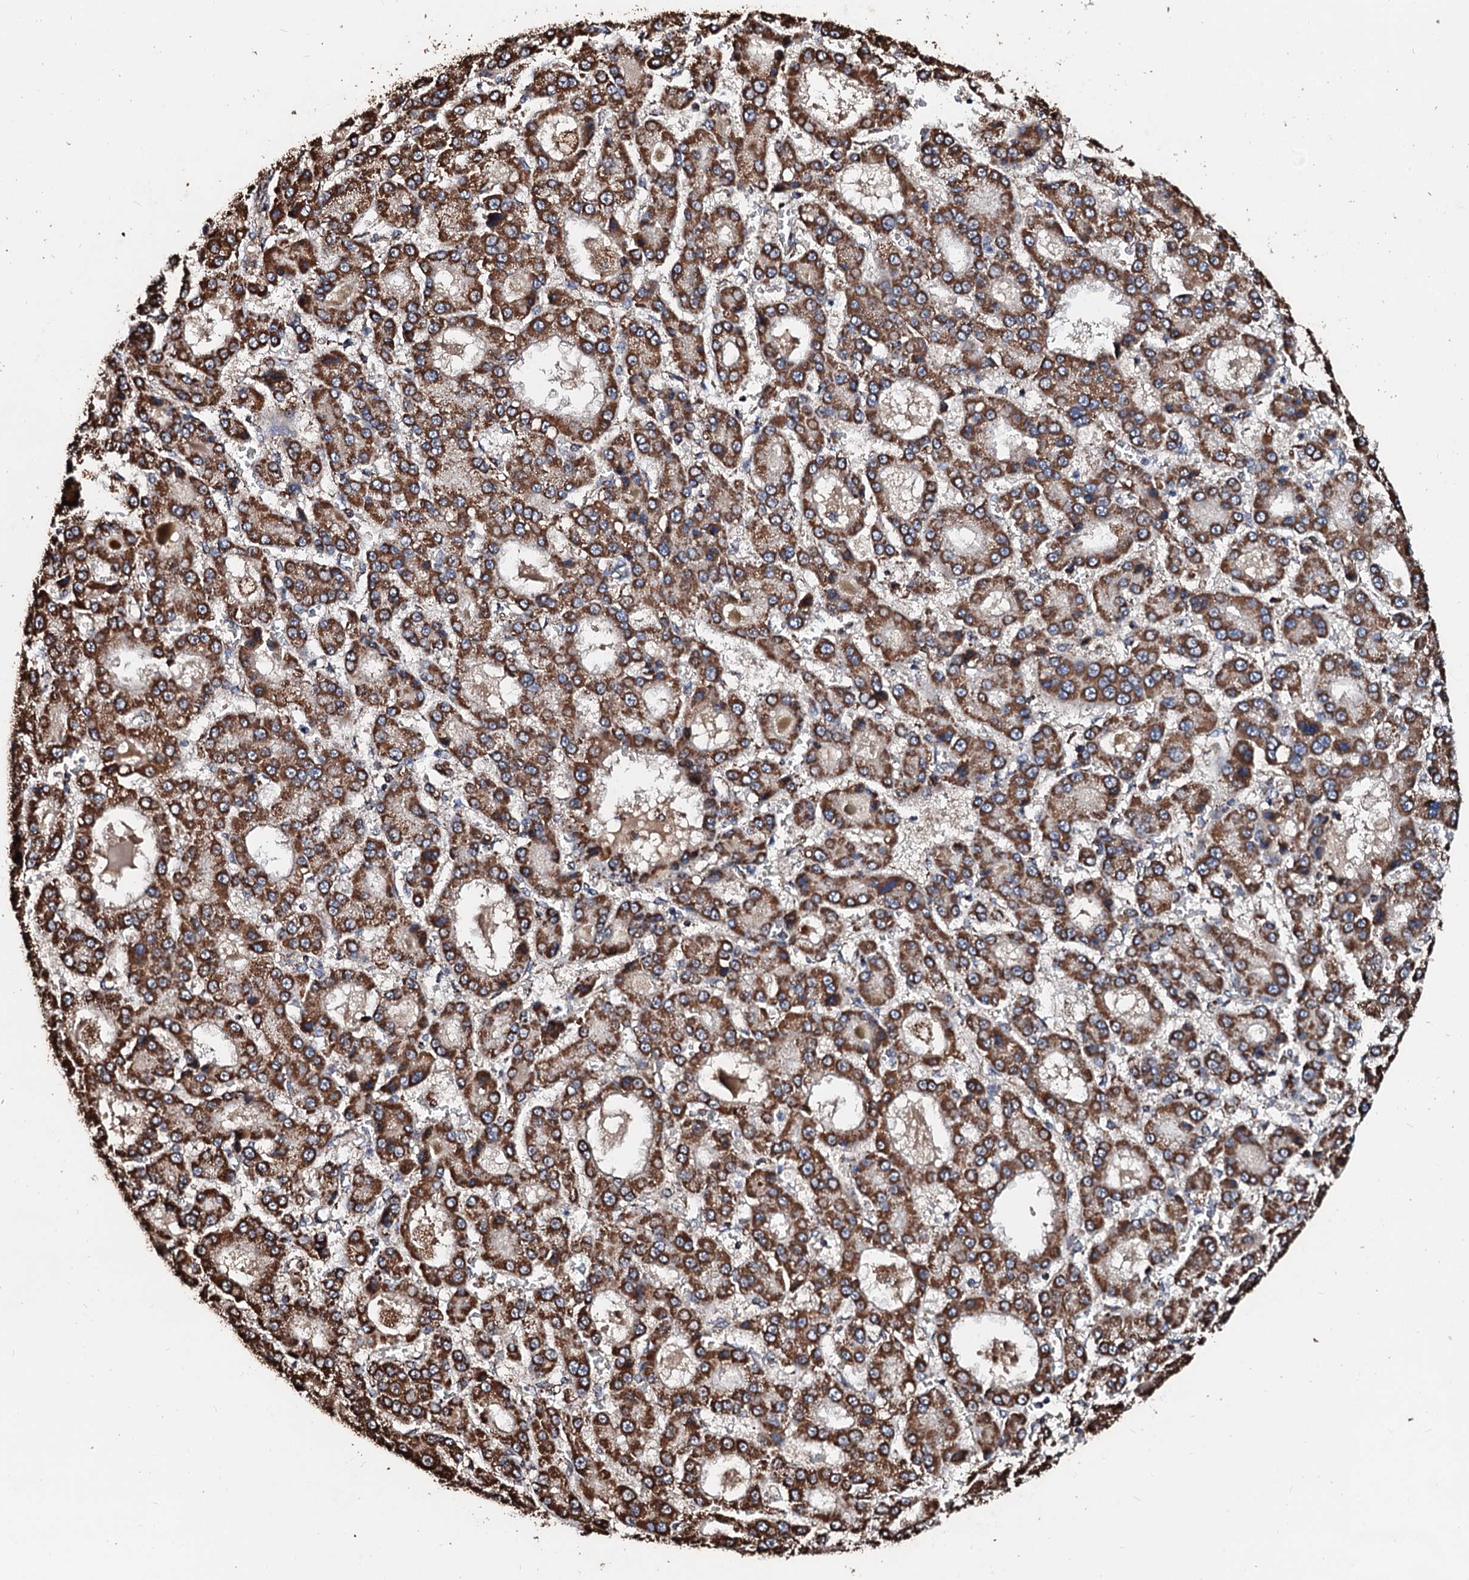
{"staining": {"intensity": "moderate", "quantity": ">75%", "location": "cytoplasmic/membranous"}, "tissue": "liver cancer", "cell_type": "Tumor cells", "image_type": "cancer", "snomed": [{"axis": "morphology", "description": "Carcinoma, Hepatocellular, NOS"}, {"axis": "topography", "description": "Liver"}], "caption": "Protein expression analysis of liver hepatocellular carcinoma exhibits moderate cytoplasmic/membranous staining in about >75% of tumor cells. The staining was performed using DAB, with brown indicating positive protein expression. Nuclei are stained blue with hematoxylin.", "gene": "SECISBP2L", "patient": {"sex": "male", "age": 70}}